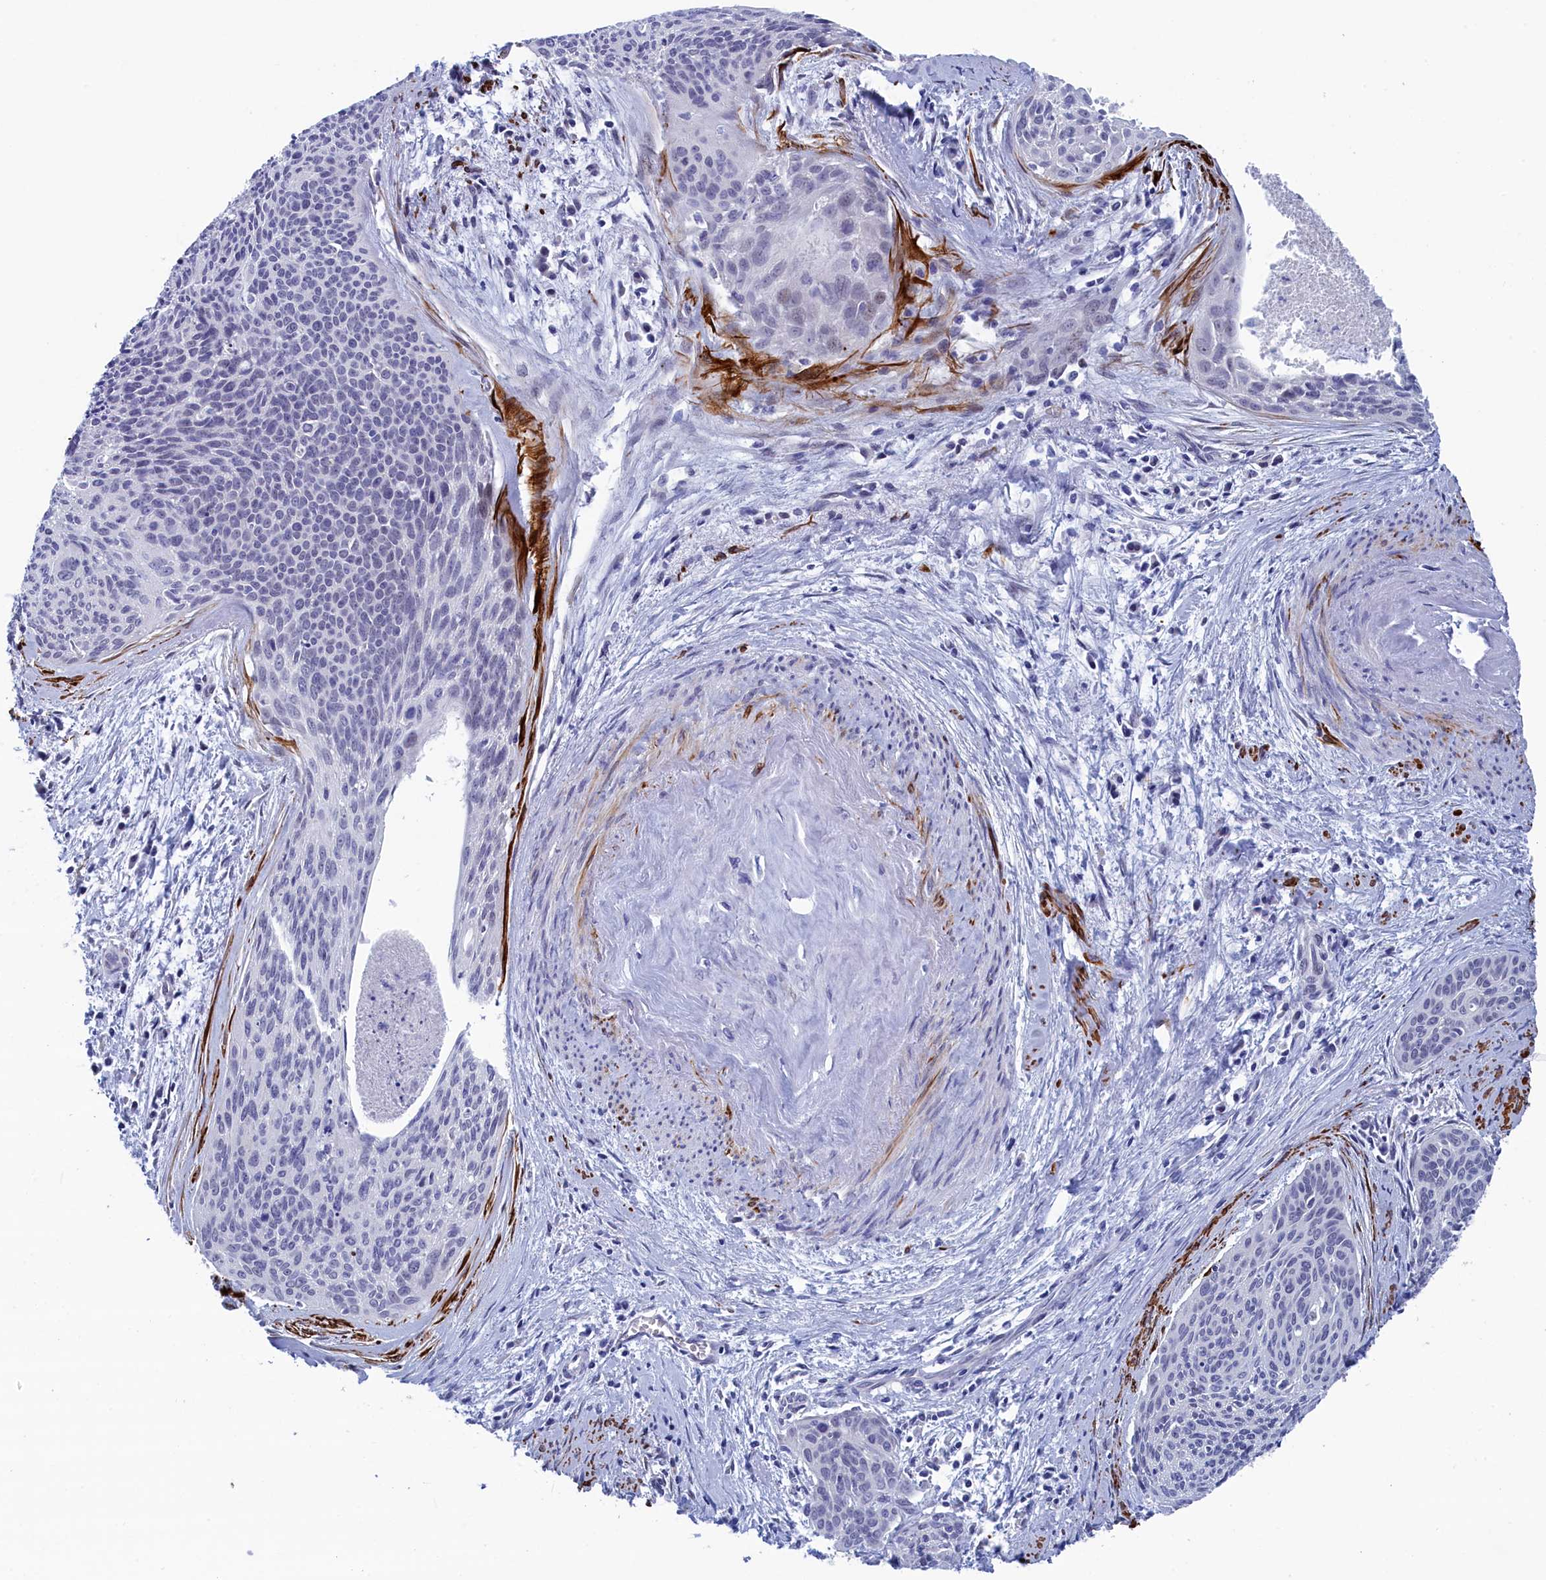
{"staining": {"intensity": "negative", "quantity": "none", "location": "none"}, "tissue": "cervical cancer", "cell_type": "Tumor cells", "image_type": "cancer", "snomed": [{"axis": "morphology", "description": "Squamous cell carcinoma, NOS"}, {"axis": "topography", "description": "Cervix"}], "caption": "This is an immunohistochemistry (IHC) micrograph of human cervical squamous cell carcinoma. There is no expression in tumor cells.", "gene": "WDR83", "patient": {"sex": "female", "age": 55}}